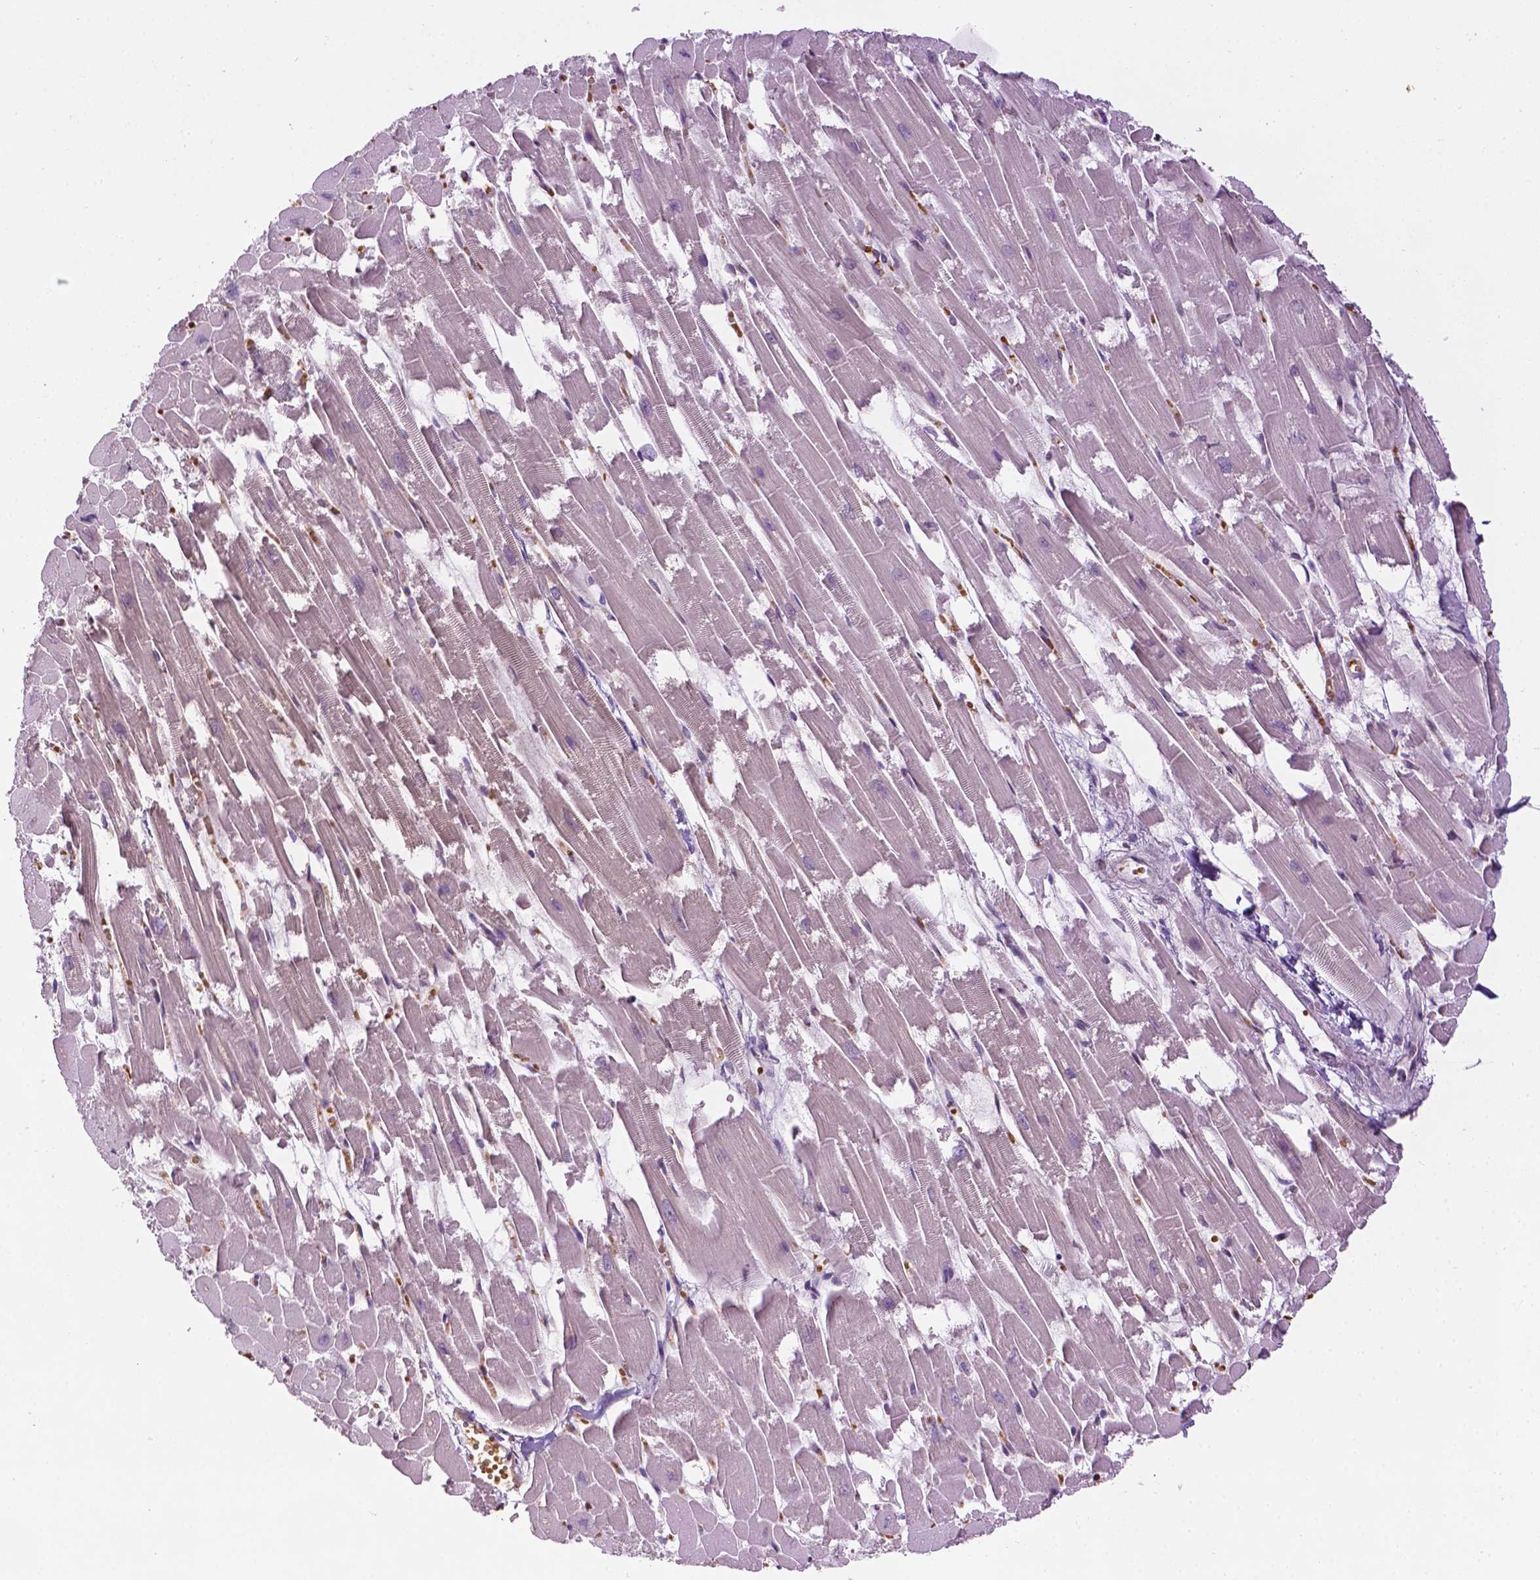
{"staining": {"intensity": "negative", "quantity": "none", "location": "none"}, "tissue": "heart muscle", "cell_type": "Cardiomyocytes", "image_type": "normal", "snomed": [{"axis": "morphology", "description": "Normal tissue, NOS"}, {"axis": "topography", "description": "Heart"}], "caption": "Immunohistochemical staining of benign human heart muscle shows no significant positivity in cardiomyocytes.", "gene": "ZNF41", "patient": {"sex": "female", "age": 52}}